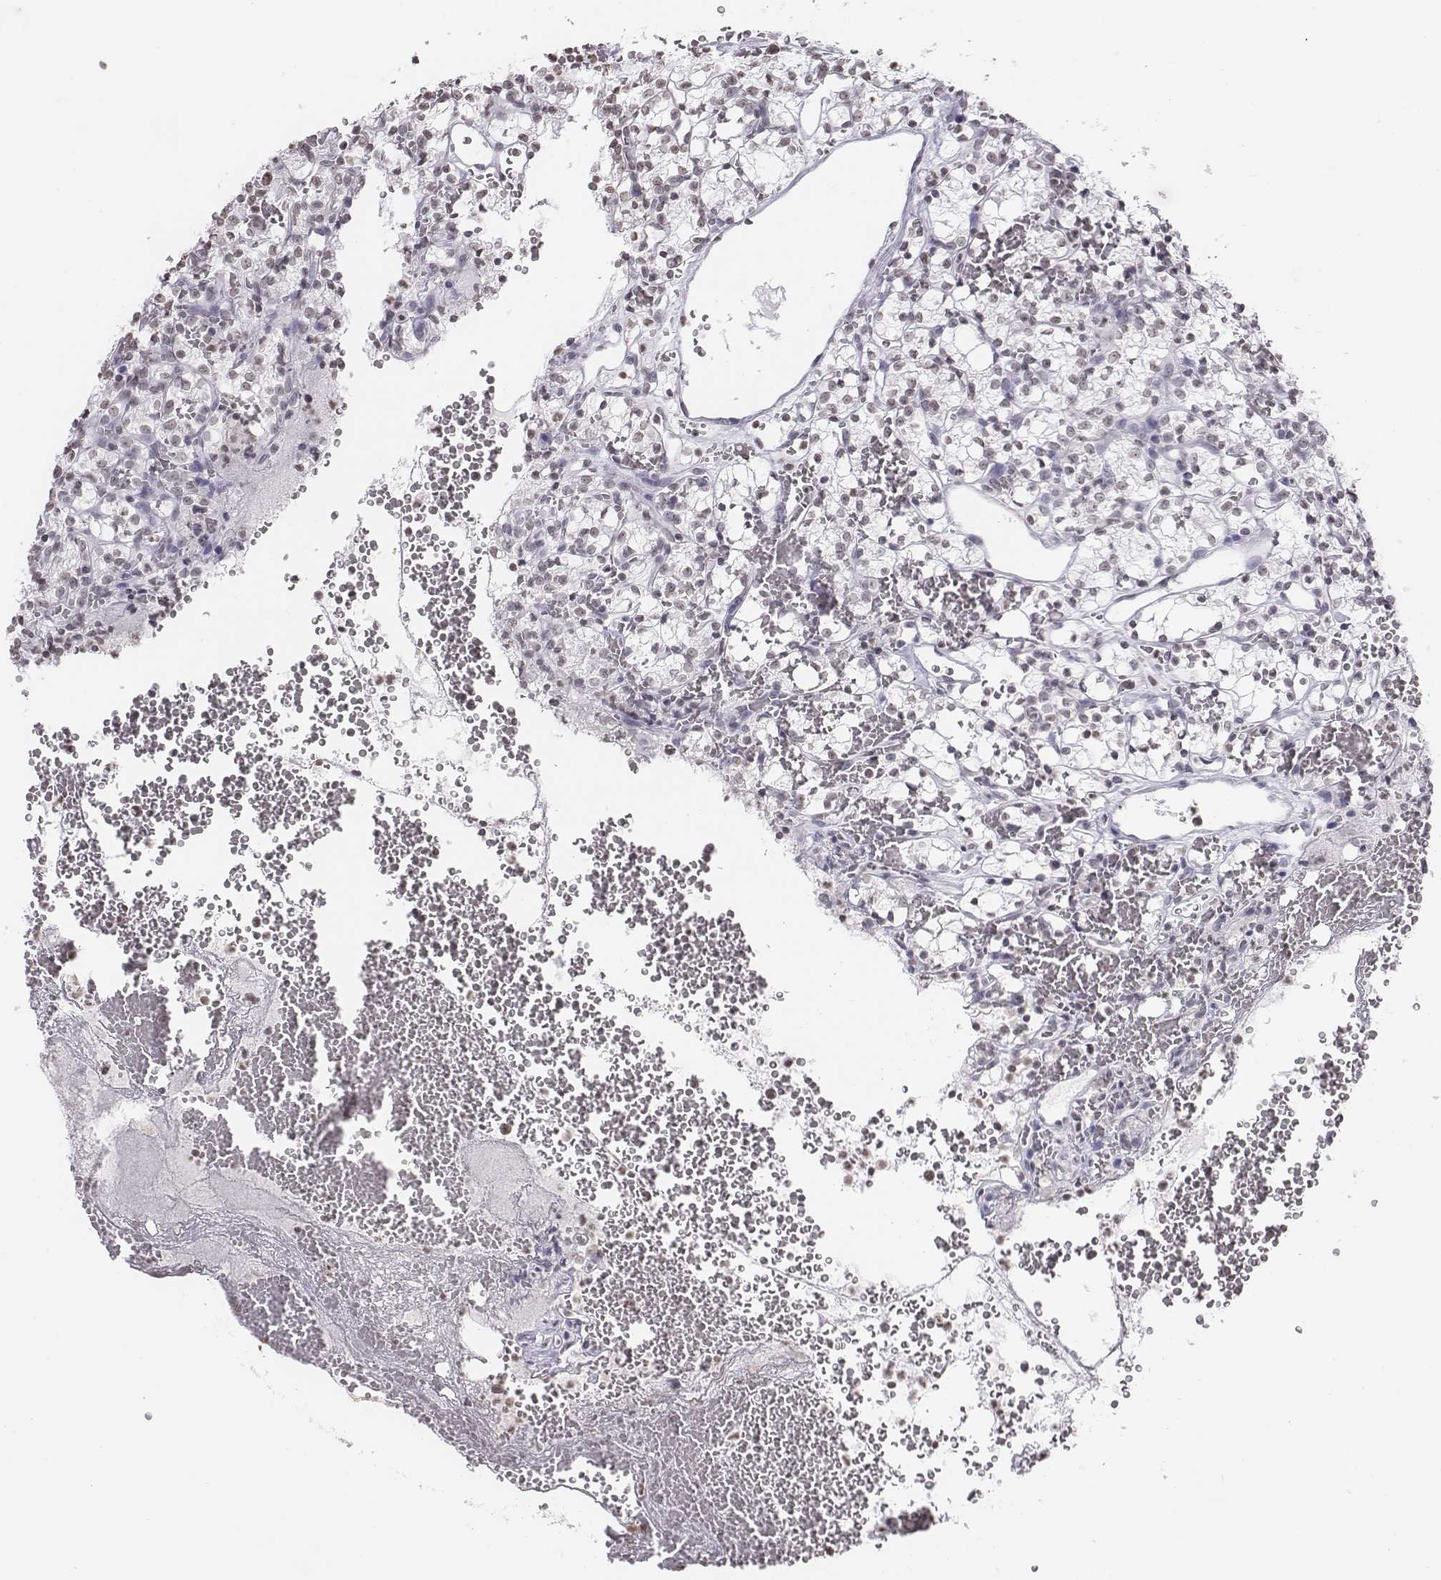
{"staining": {"intensity": "weak", "quantity": "<25%", "location": "nuclear"}, "tissue": "renal cancer", "cell_type": "Tumor cells", "image_type": "cancer", "snomed": [{"axis": "morphology", "description": "Adenocarcinoma, NOS"}, {"axis": "topography", "description": "Kidney"}], "caption": "There is no significant staining in tumor cells of renal cancer (adenocarcinoma). (DAB immunohistochemistry, high magnification).", "gene": "BARHL1", "patient": {"sex": "female", "age": 69}}